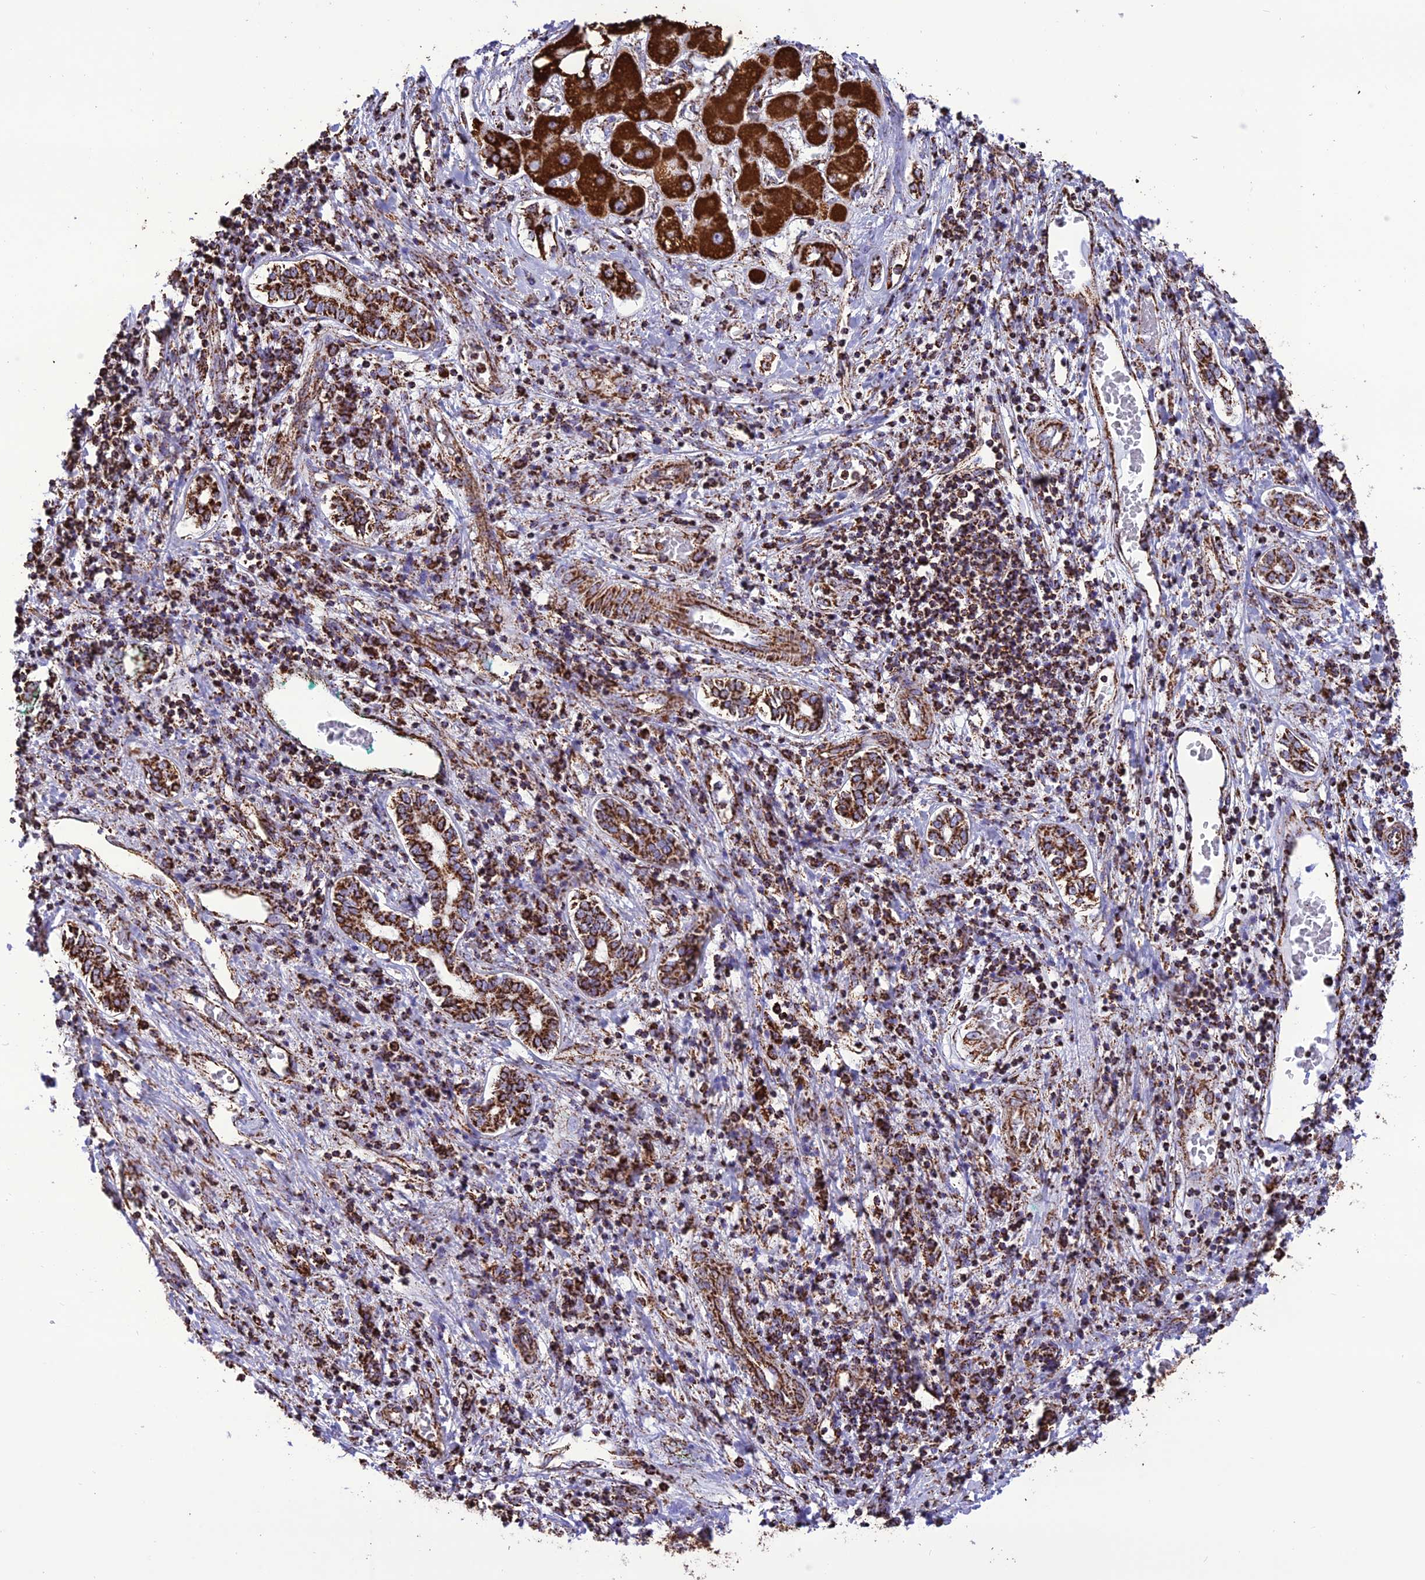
{"staining": {"intensity": "strong", "quantity": ">75%", "location": "cytoplasmic/membranous"}, "tissue": "liver cancer", "cell_type": "Tumor cells", "image_type": "cancer", "snomed": [{"axis": "morphology", "description": "Carcinoma, Hepatocellular, NOS"}, {"axis": "topography", "description": "Liver"}], "caption": "This is an image of immunohistochemistry (IHC) staining of liver cancer (hepatocellular carcinoma), which shows strong staining in the cytoplasmic/membranous of tumor cells.", "gene": "NDUFAF1", "patient": {"sex": "male", "age": 65}}